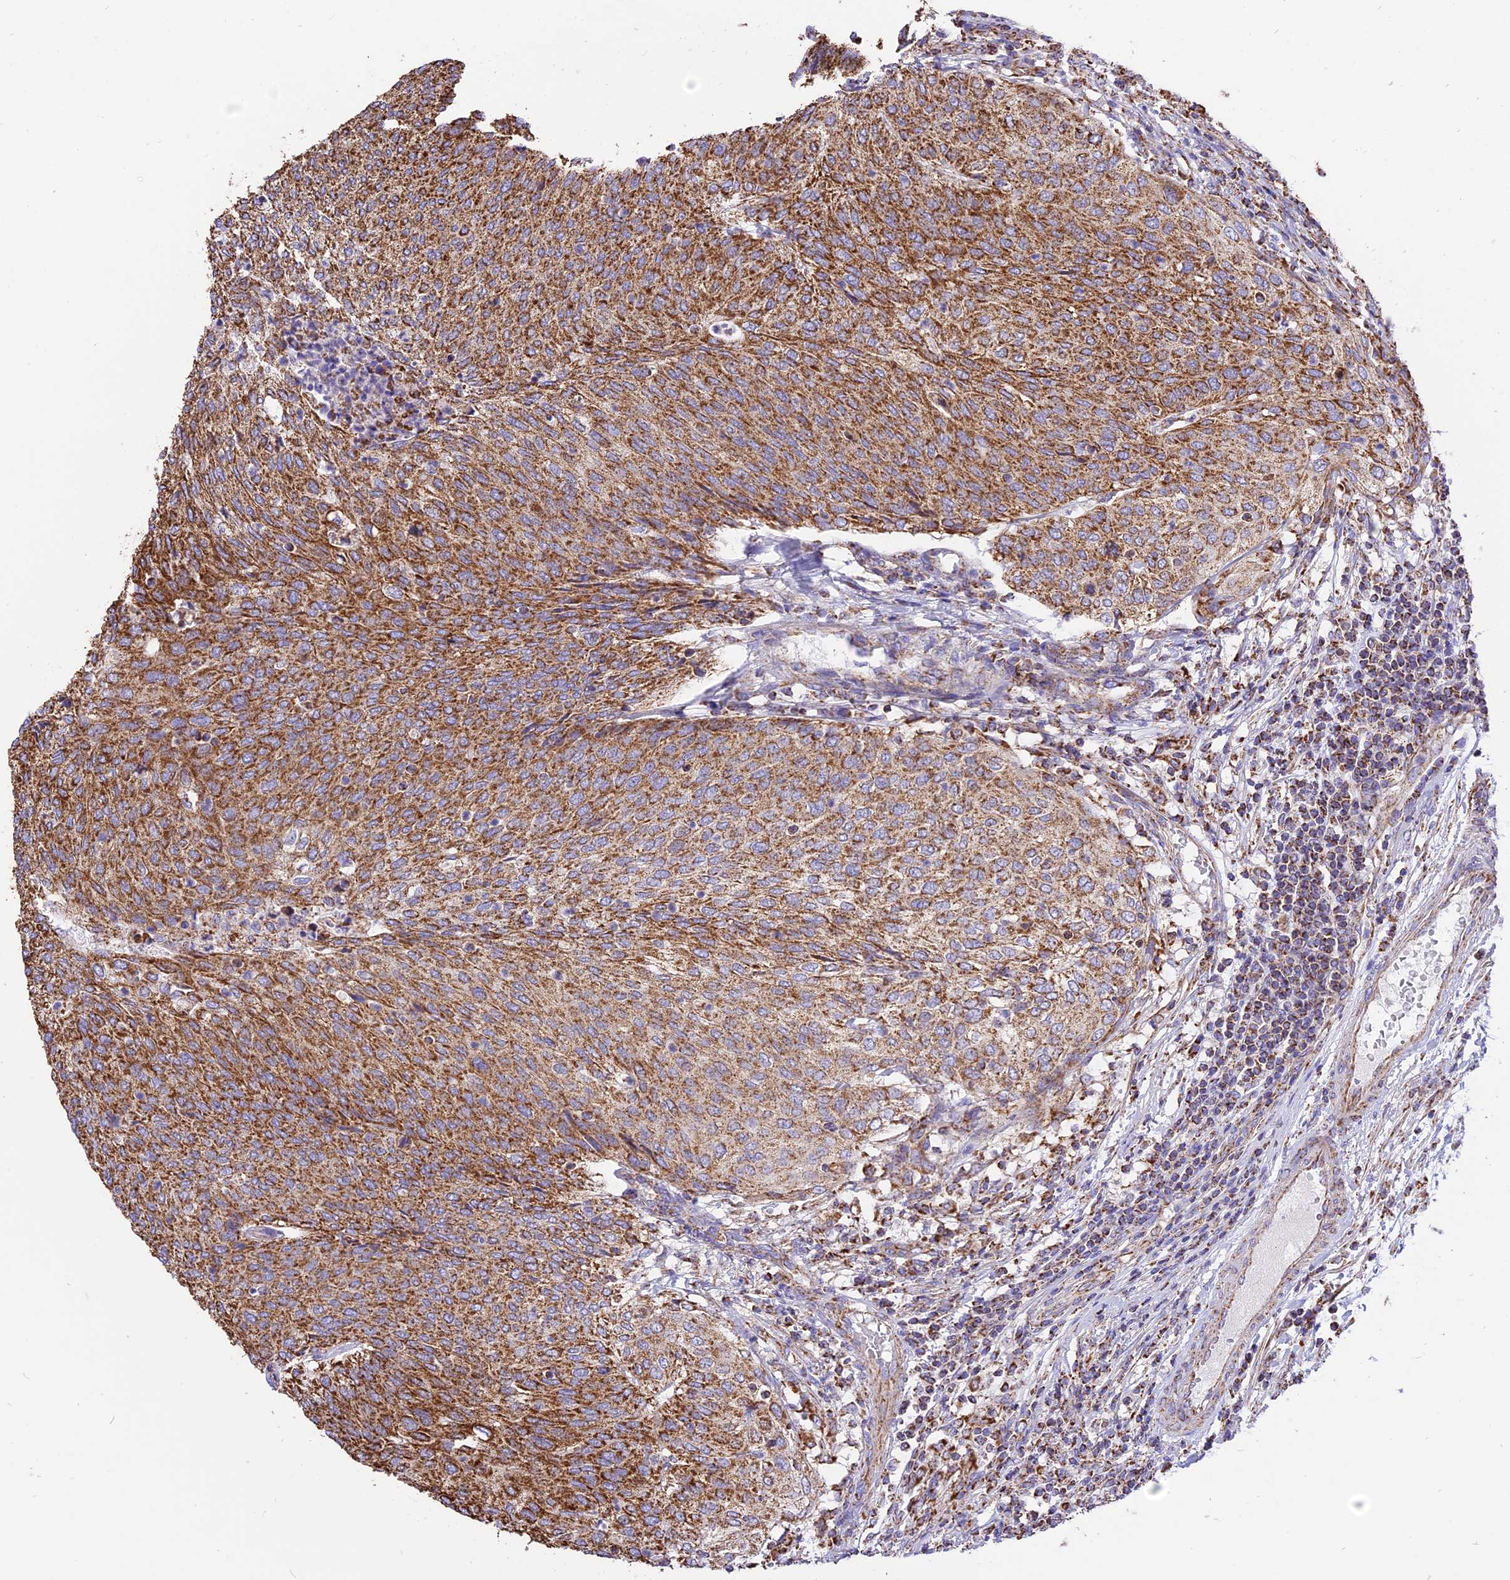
{"staining": {"intensity": "strong", "quantity": ">75%", "location": "cytoplasmic/membranous"}, "tissue": "urothelial cancer", "cell_type": "Tumor cells", "image_type": "cancer", "snomed": [{"axis": "morphology", "description": "Urothelial carcinoma, Low grade"}, {"axis": "topography", "description": "Urinary bladder"}], "caption": "Human low-grade urothelial carcinoma stained with a protein marker reveals strong staining in tumor cells.", "gene": "TTC4", "patient": {"sex": "female", "age": 79}}